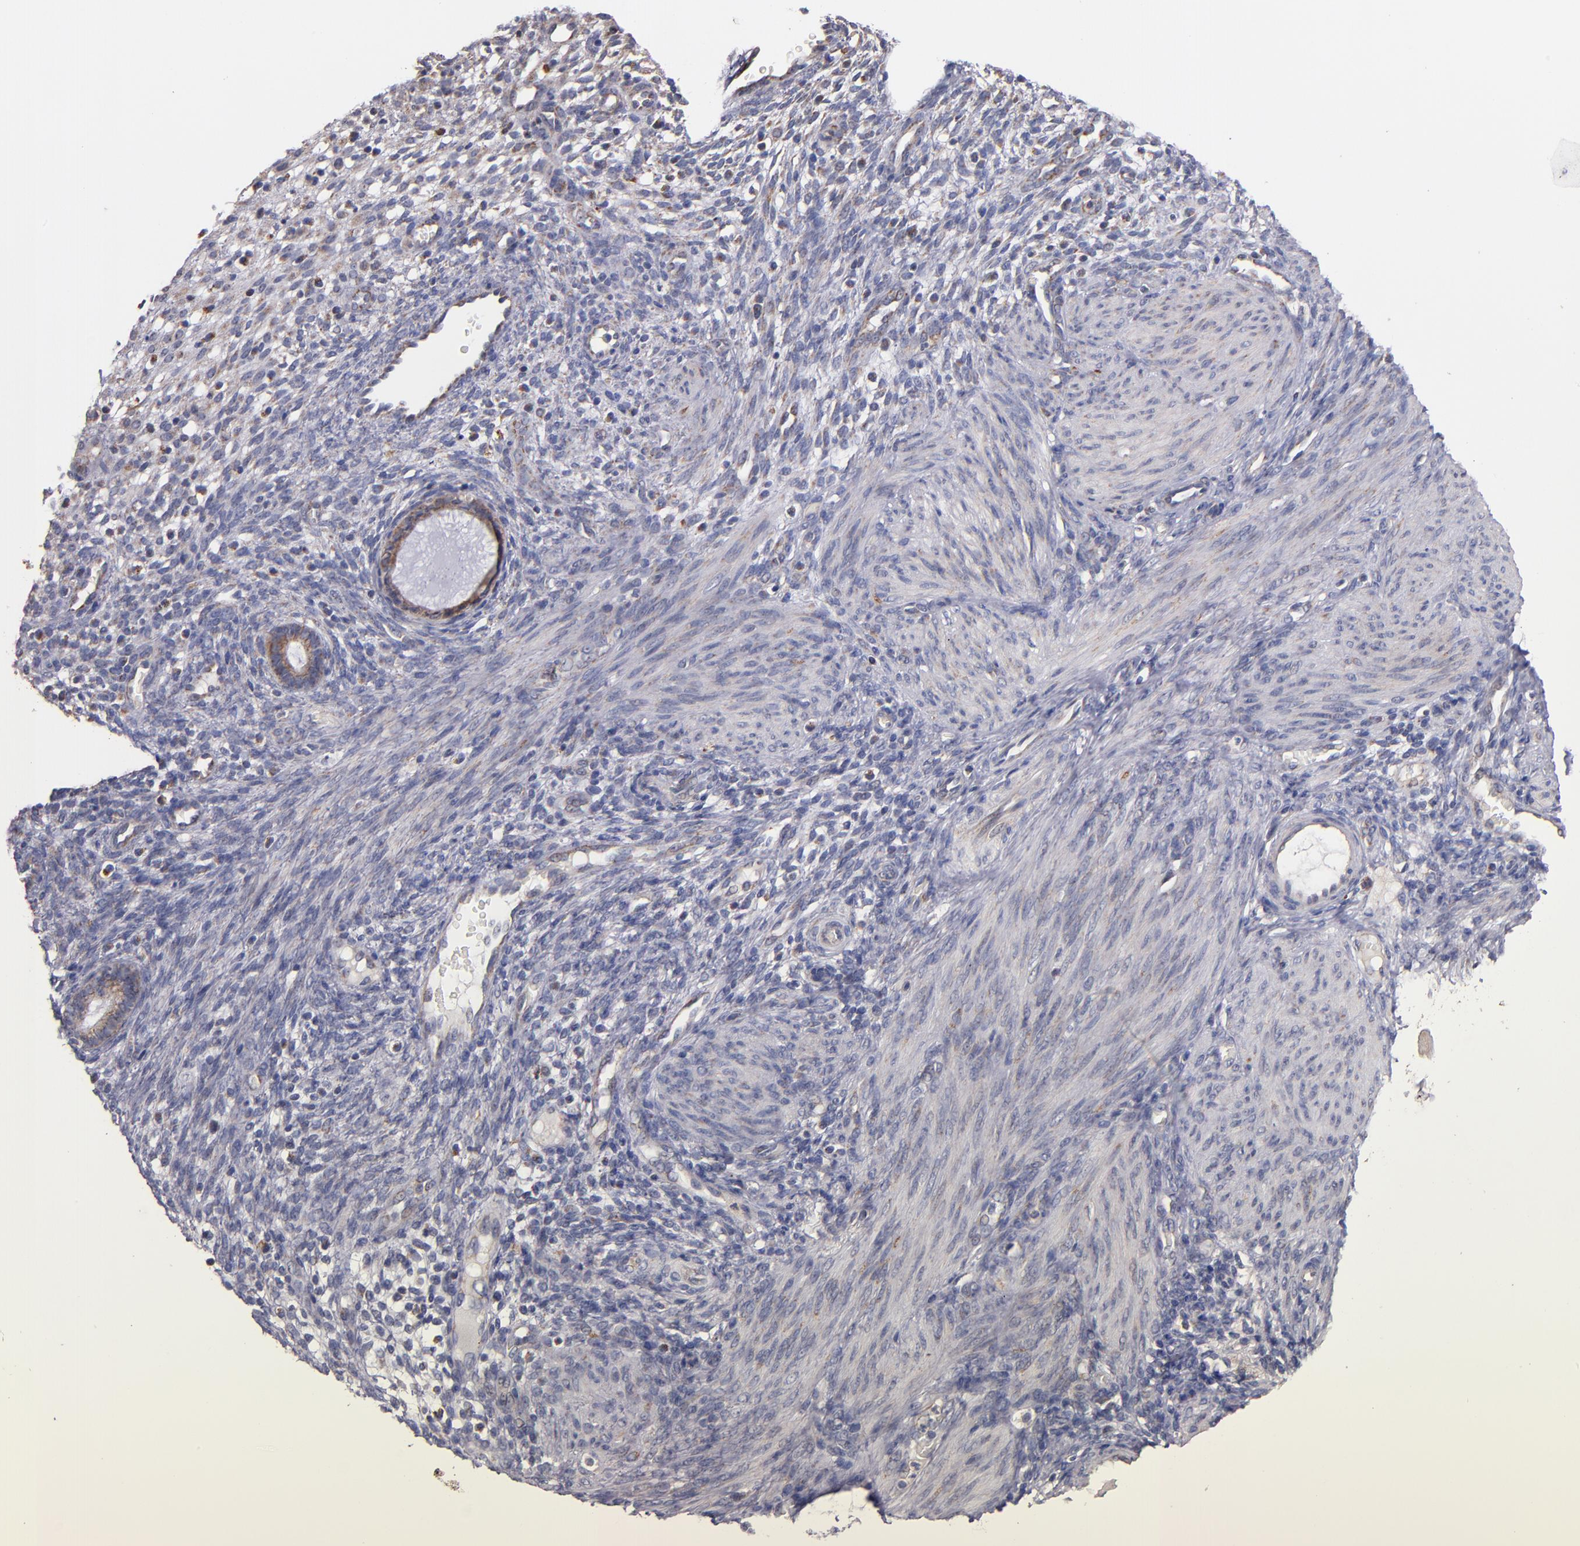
{"staining": {"intensity": "weak", "quantity": "<25%", "location": "cytoplasmic/membranous"}, "tissue": "endometrium", "cell_type": "Cells in endometrial stroma", "image_type": "normal", "snomed": [{"axis": "morphology", "description": "Normal tissue, NOS"}, {"axis": "topography", "description": "Endometrium"}], "caption": "This is an immunohistochemistry (IHC) histopathology image of normal endometrium. There is no expression in cells in endometrial stroma.", "gene": "DIABLO", "patient": {"sex": "female", "age": 72}}